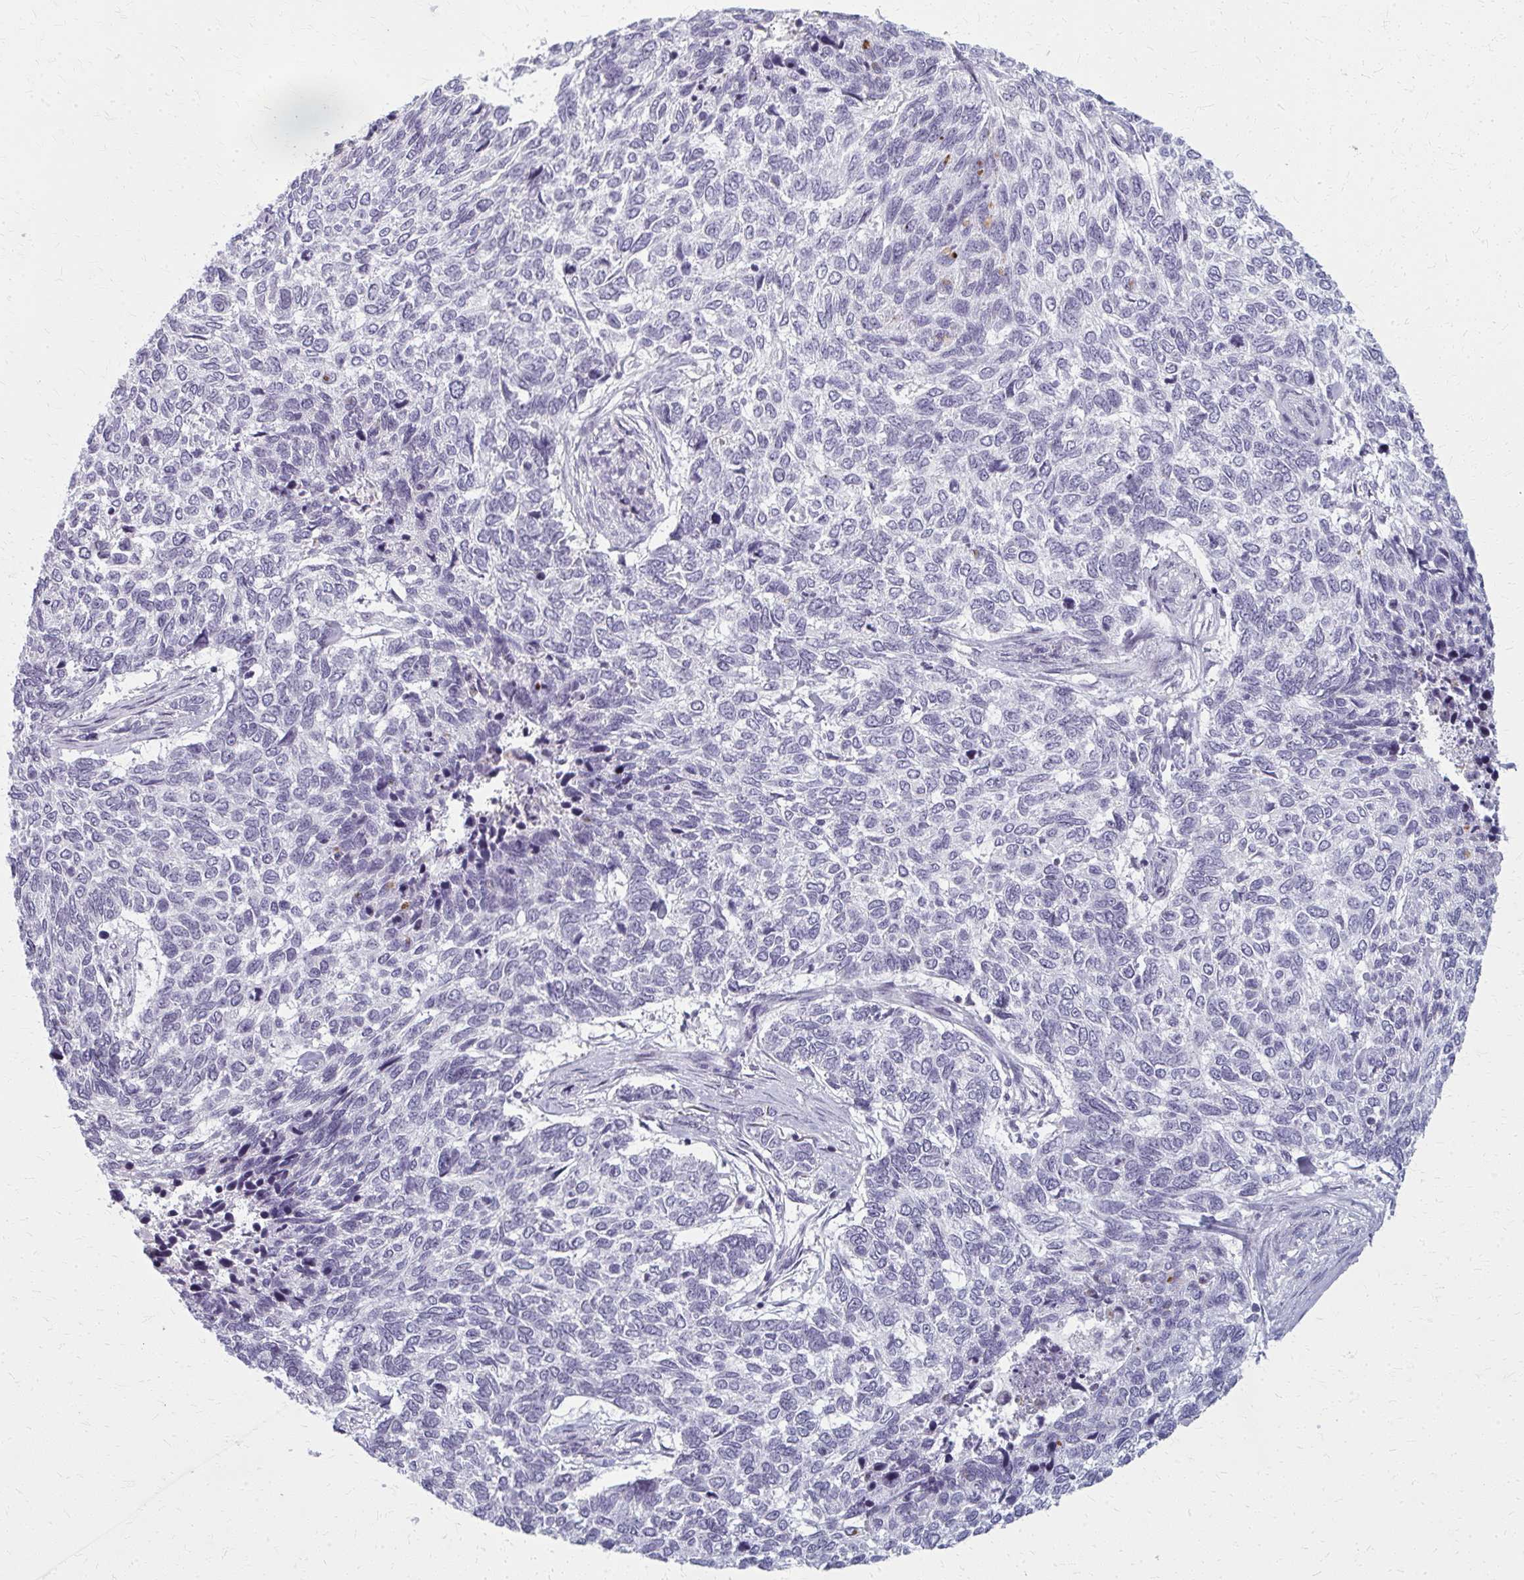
{"staining": {"intensity": "negative", "quantity": "none", "location": "none"}, "tissue": "skin cancer", "cell_type": "Tumor cells", "image_type": "cancer", "snomed": [{"axis": "morphology", "description": "Basal cell carcinoma"}, {"axis": "topography", "description": "Skin"}], "caption": "Skin basal cell carcinoma was stained to show a protein in brown. There is no significant positivity in tumor cells. (DAB IHC, high magnification).", "gene": "CASQ2", "patient": {"sex": "female", "age": 65}}